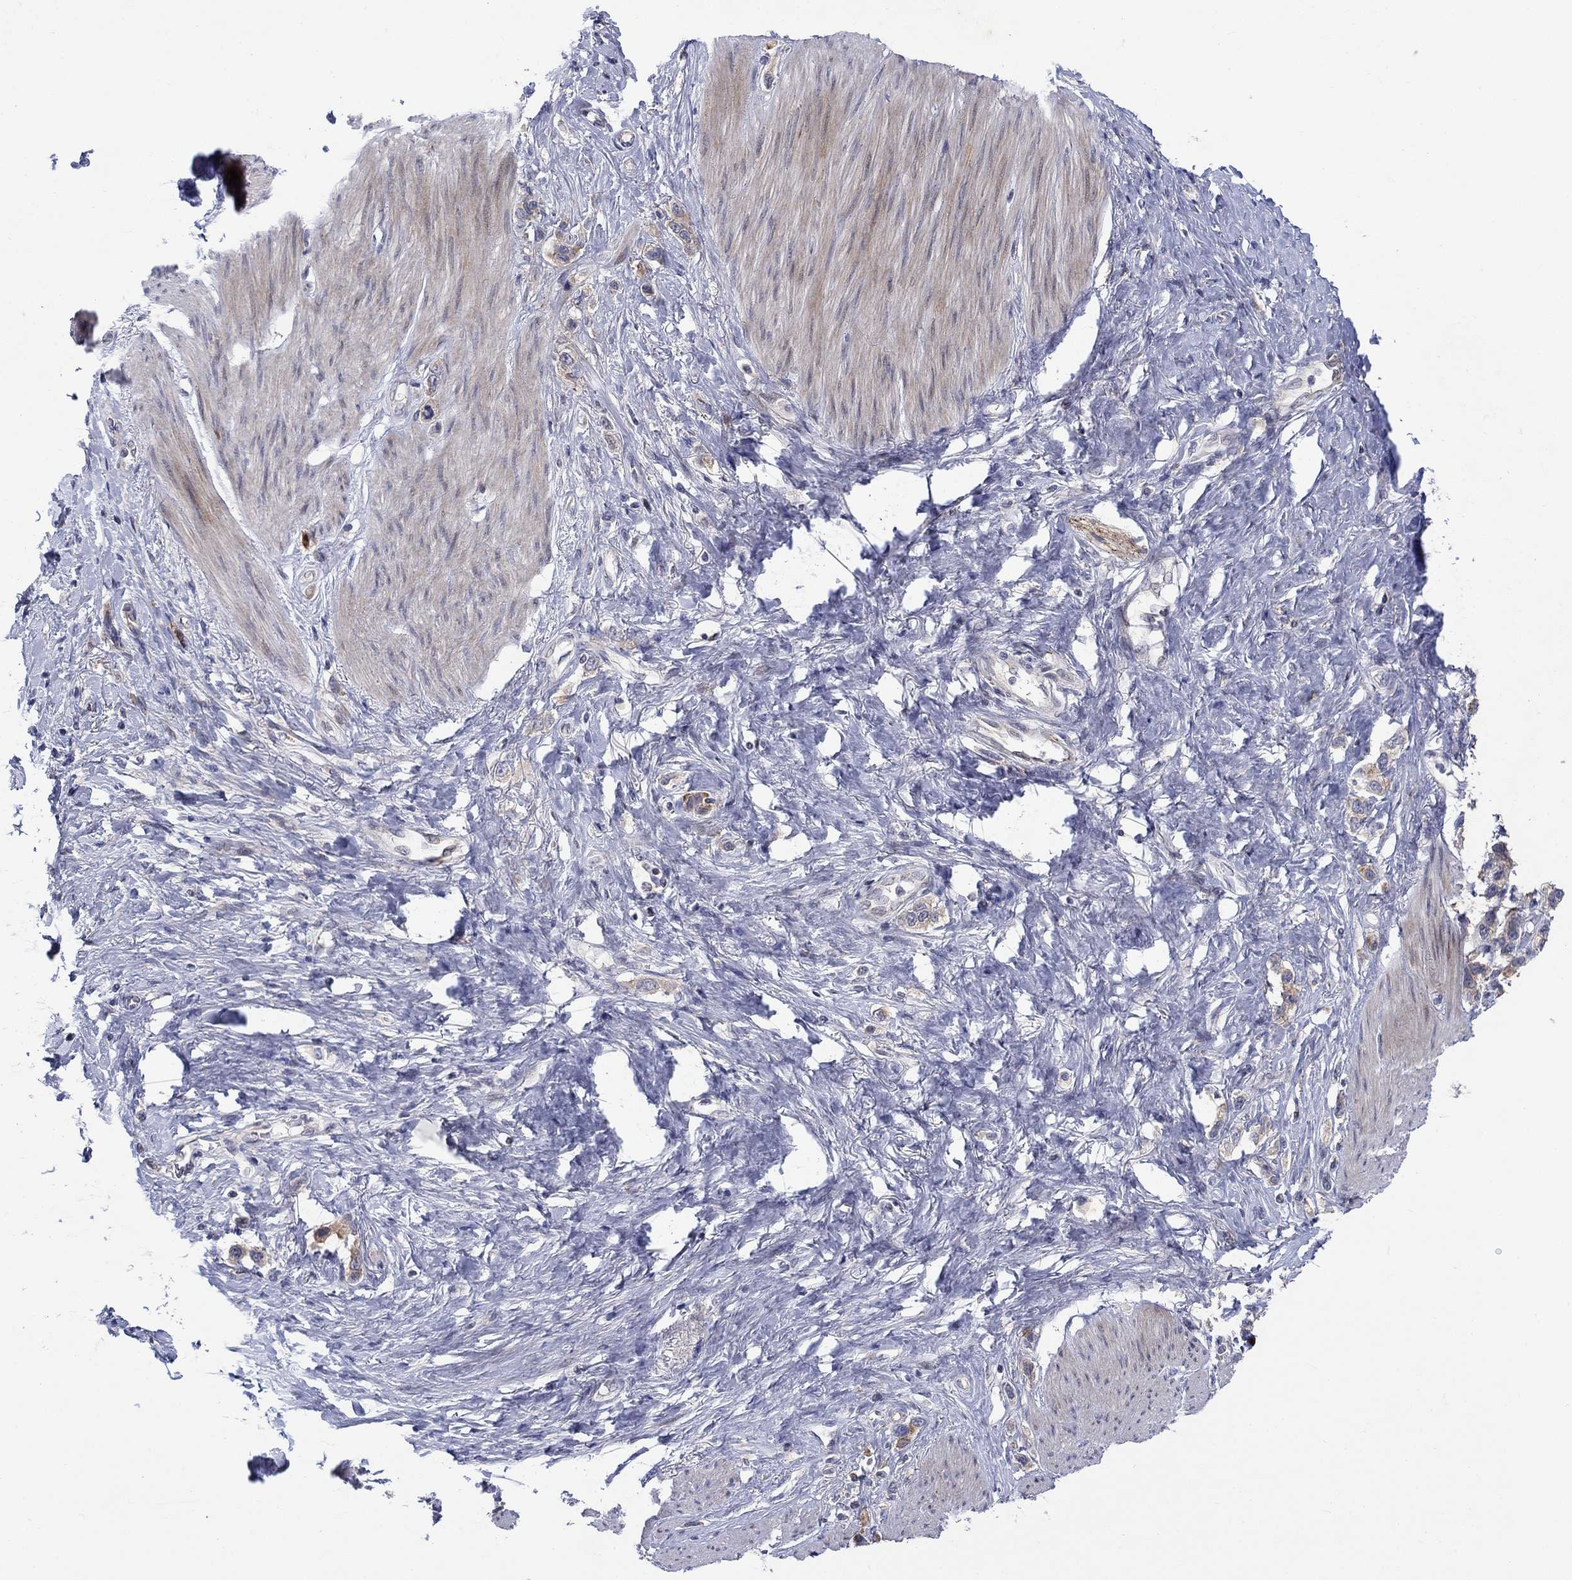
{"staining": {"intensity": "weak", "quantity": "<25%", "location": "cytoplasmic/membranous"}, "tissue": "stomach cancer", "cell_type": "Tumor cells", "image_type": "cancer", "snomed": [{"axis": "morphology", "description": "Normal tissue, NOS"}, {"axis": "morphology", "description": "Adenocarcinoma, NOS"}, {"axis": "morphology", "description": "Adenocarcinoma, High grade"}, {"axis": "topography", "description": "Stomach, upper"}, {"axis": "topography", "description": "Stomach"}], "caption": "IHC micrograph of stomach adenocarcinoma stained for a protein (brown), which displays no expression in tumor cells.", "gene": "SLC35F2", "patient": {"sex": "female", "age": 65}}